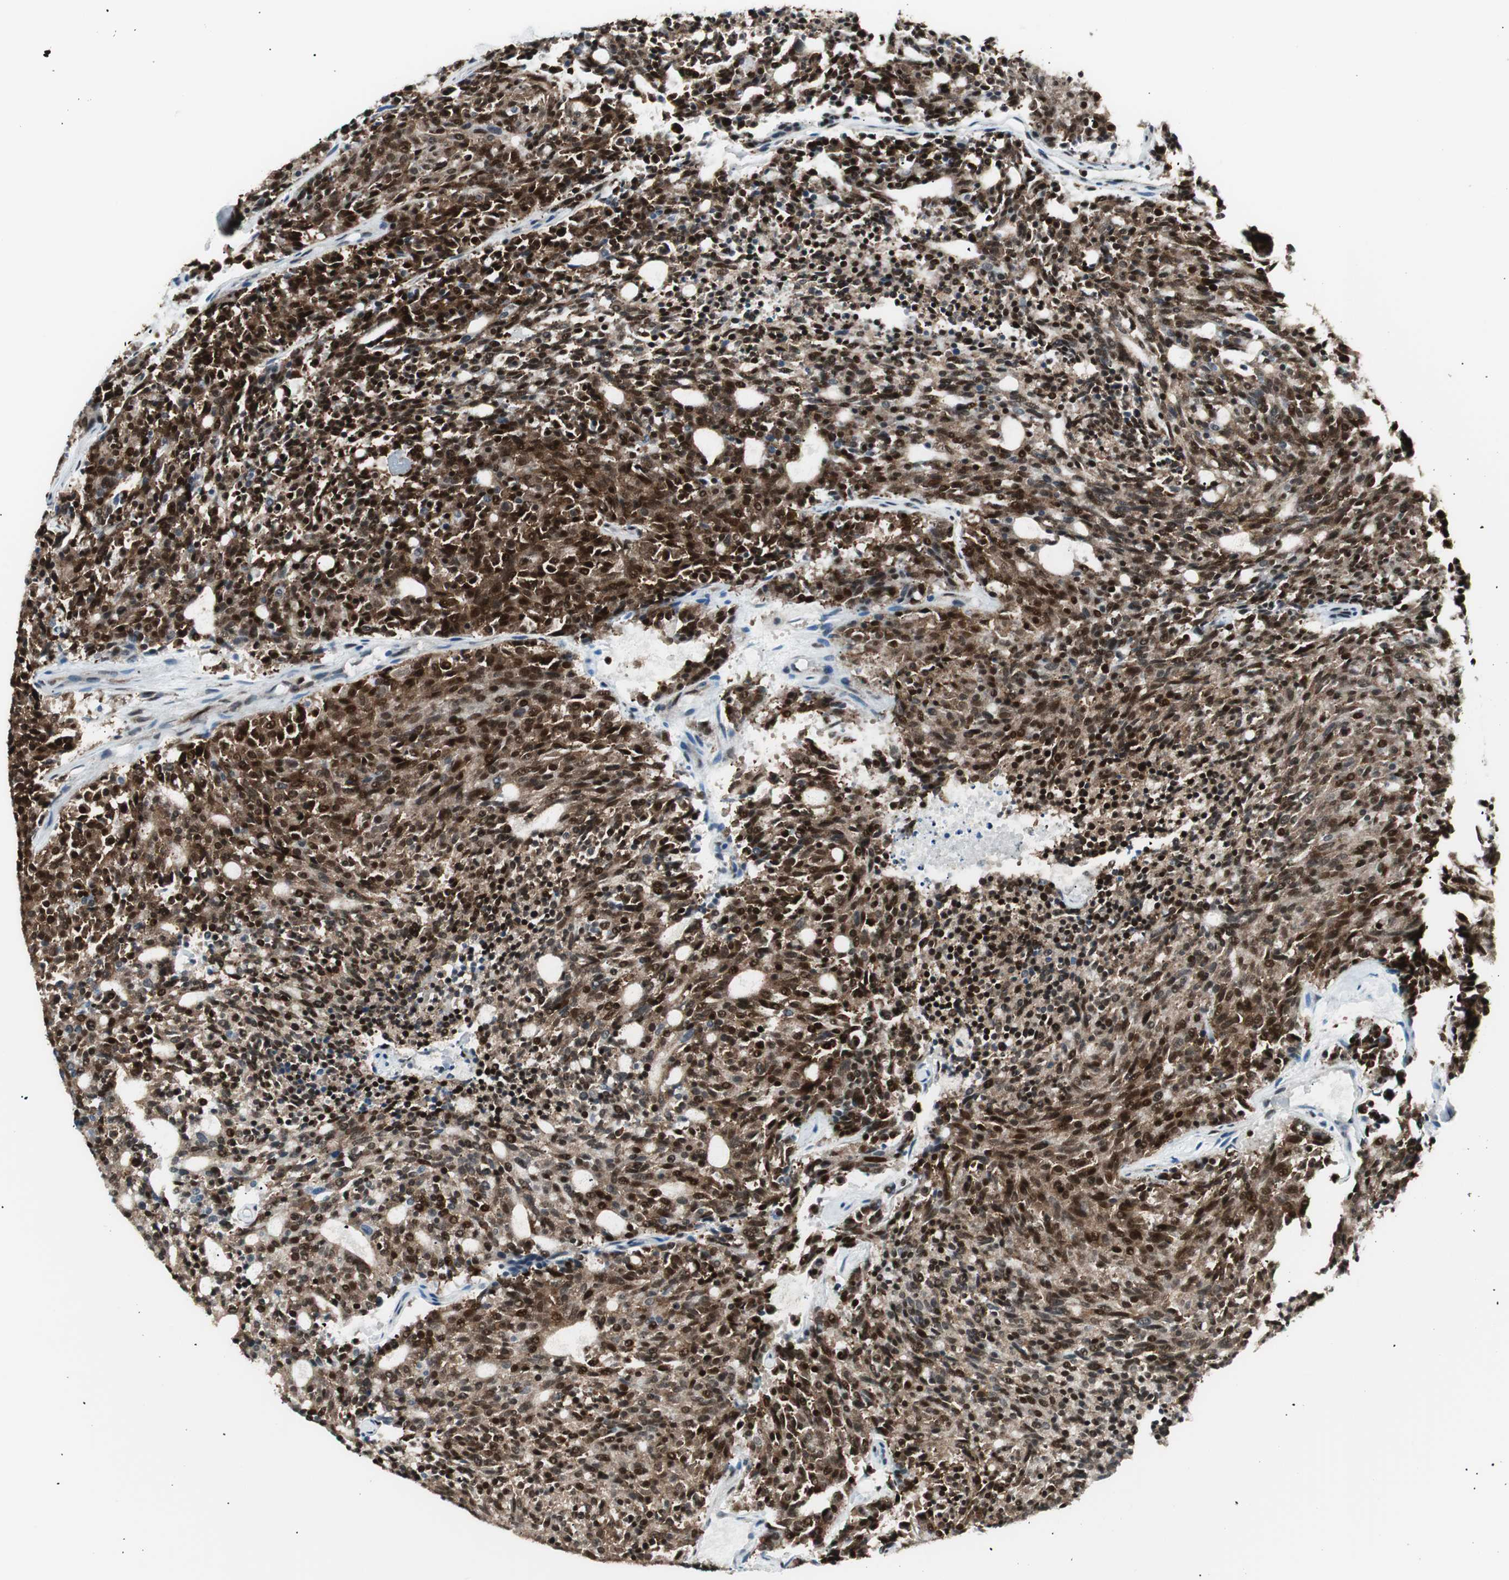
{"staining": {"intensity": "strong", "quantity": ">75%", "location": "cytoplasmic/membranous,nuclear"}, "tissue": "carcinoid", "cell_type": "Tumor cells", "image_type": "cancer", "snomed": [{"axis": "morphology", "description": "Carcinoid, malignant, NOS"}, {"axis": "topography", "description": "Pancreas"}], "caption": "The micrograph demonstrates immunohistochemical staining of malignant carcinoid. There is strong cytoplasmic/membranous and nuclear positivity is identified in about >75% of tumor cells.", "gene": "EWSR1", "patient": {"sex": "female", "age": 54}}